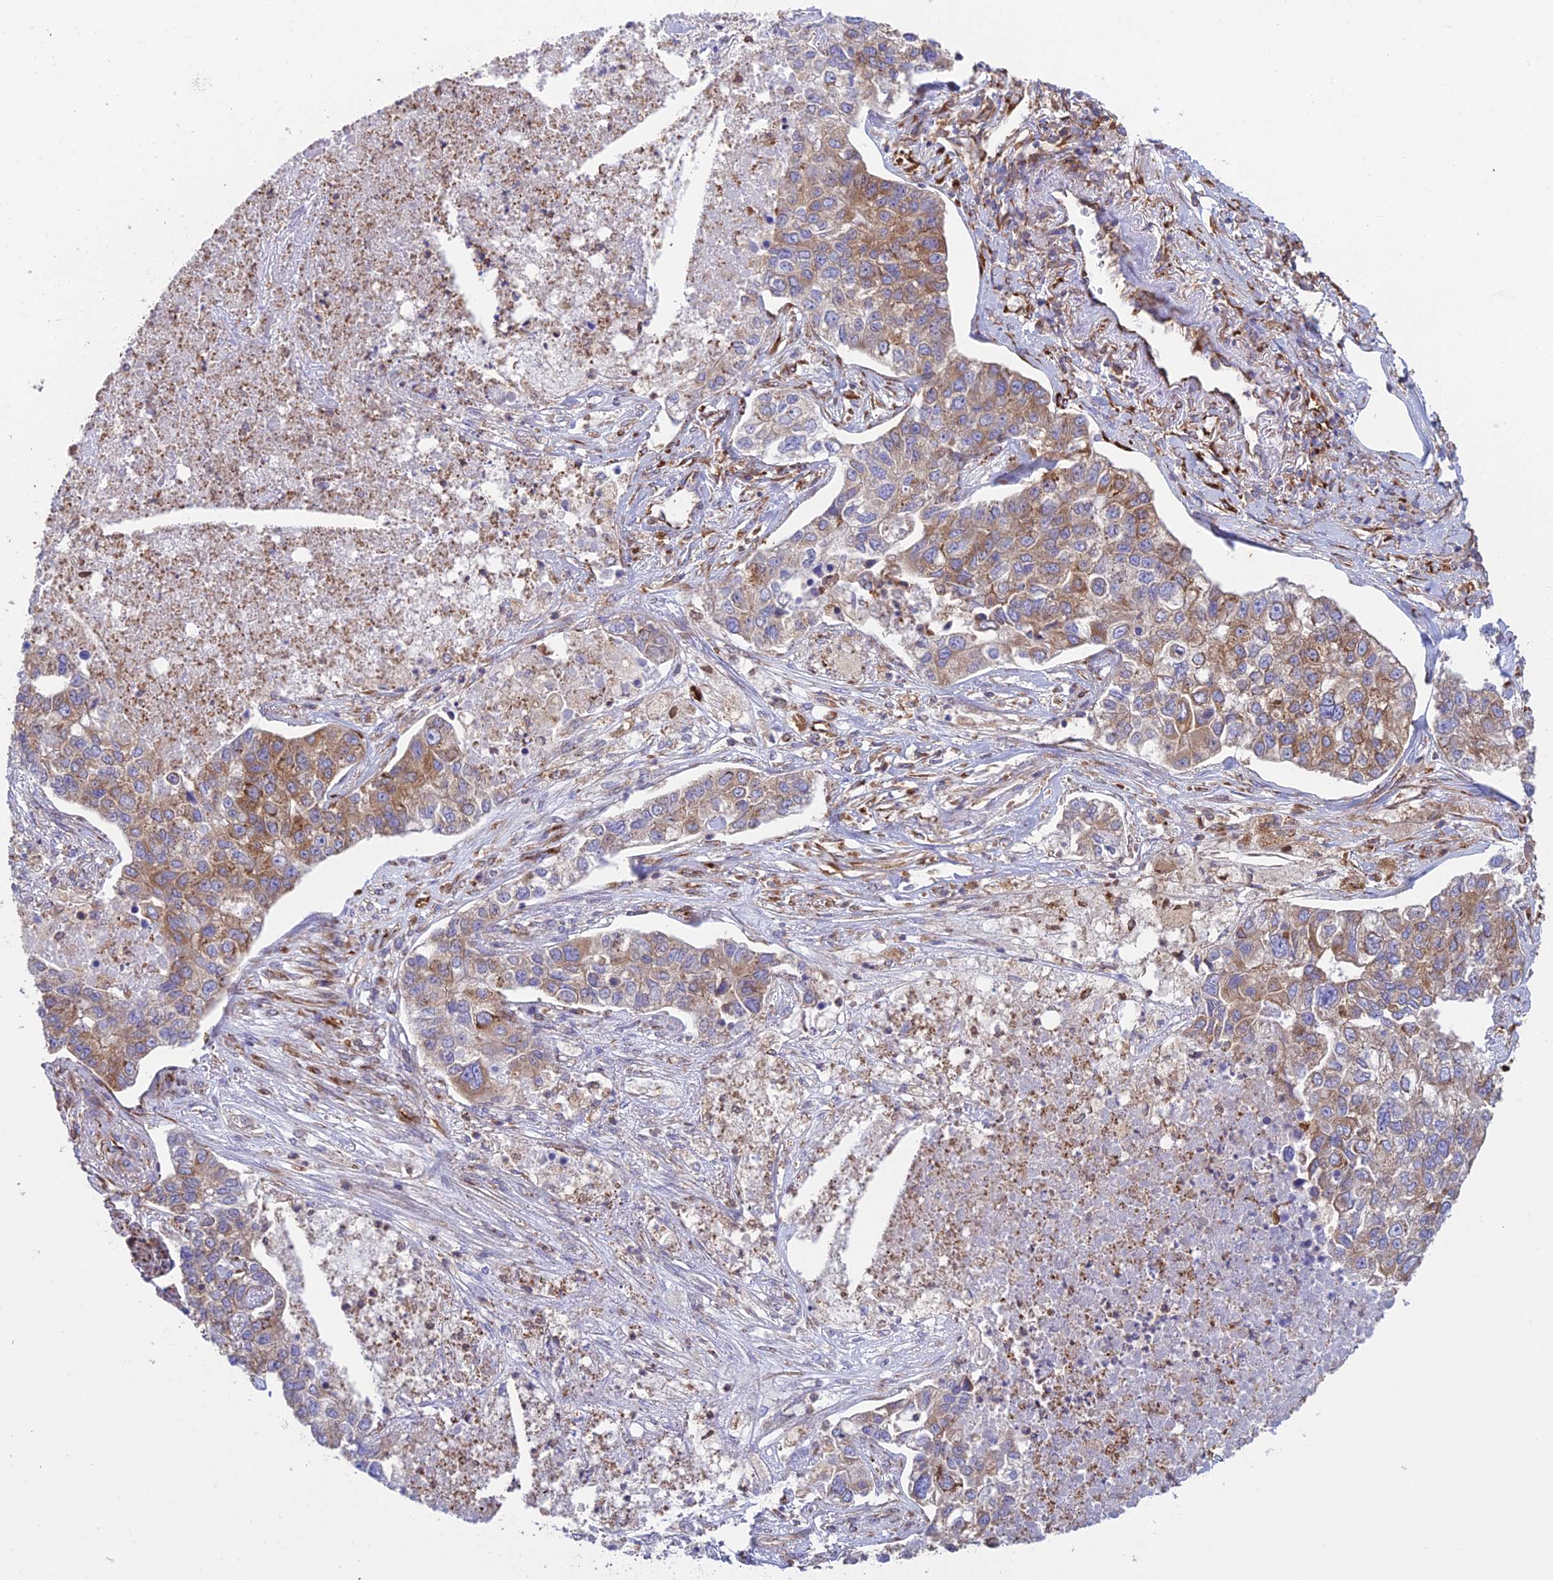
{"staining": {"intensity": "moderate", "quantity": ">75%", "location": "cytoplasmic/membranous"}, "tissue": "lung cancer", "cell_type": "Tumor cells", "image_type": "cancer", "snomed": [{"axis": "morphology", "description": "Adenocarcinoma, NOS"}, {"axis": "topography", "description": "Lung"}], "caption": "Immunohistochemical staining of human lung adenocarcinoma demonstrates moderate cytoplasmic/membranous protein expression in approximately >75% of tumor cells.", "gene": "CCDC69", "patient": {"sex": "male", "age": 49}}